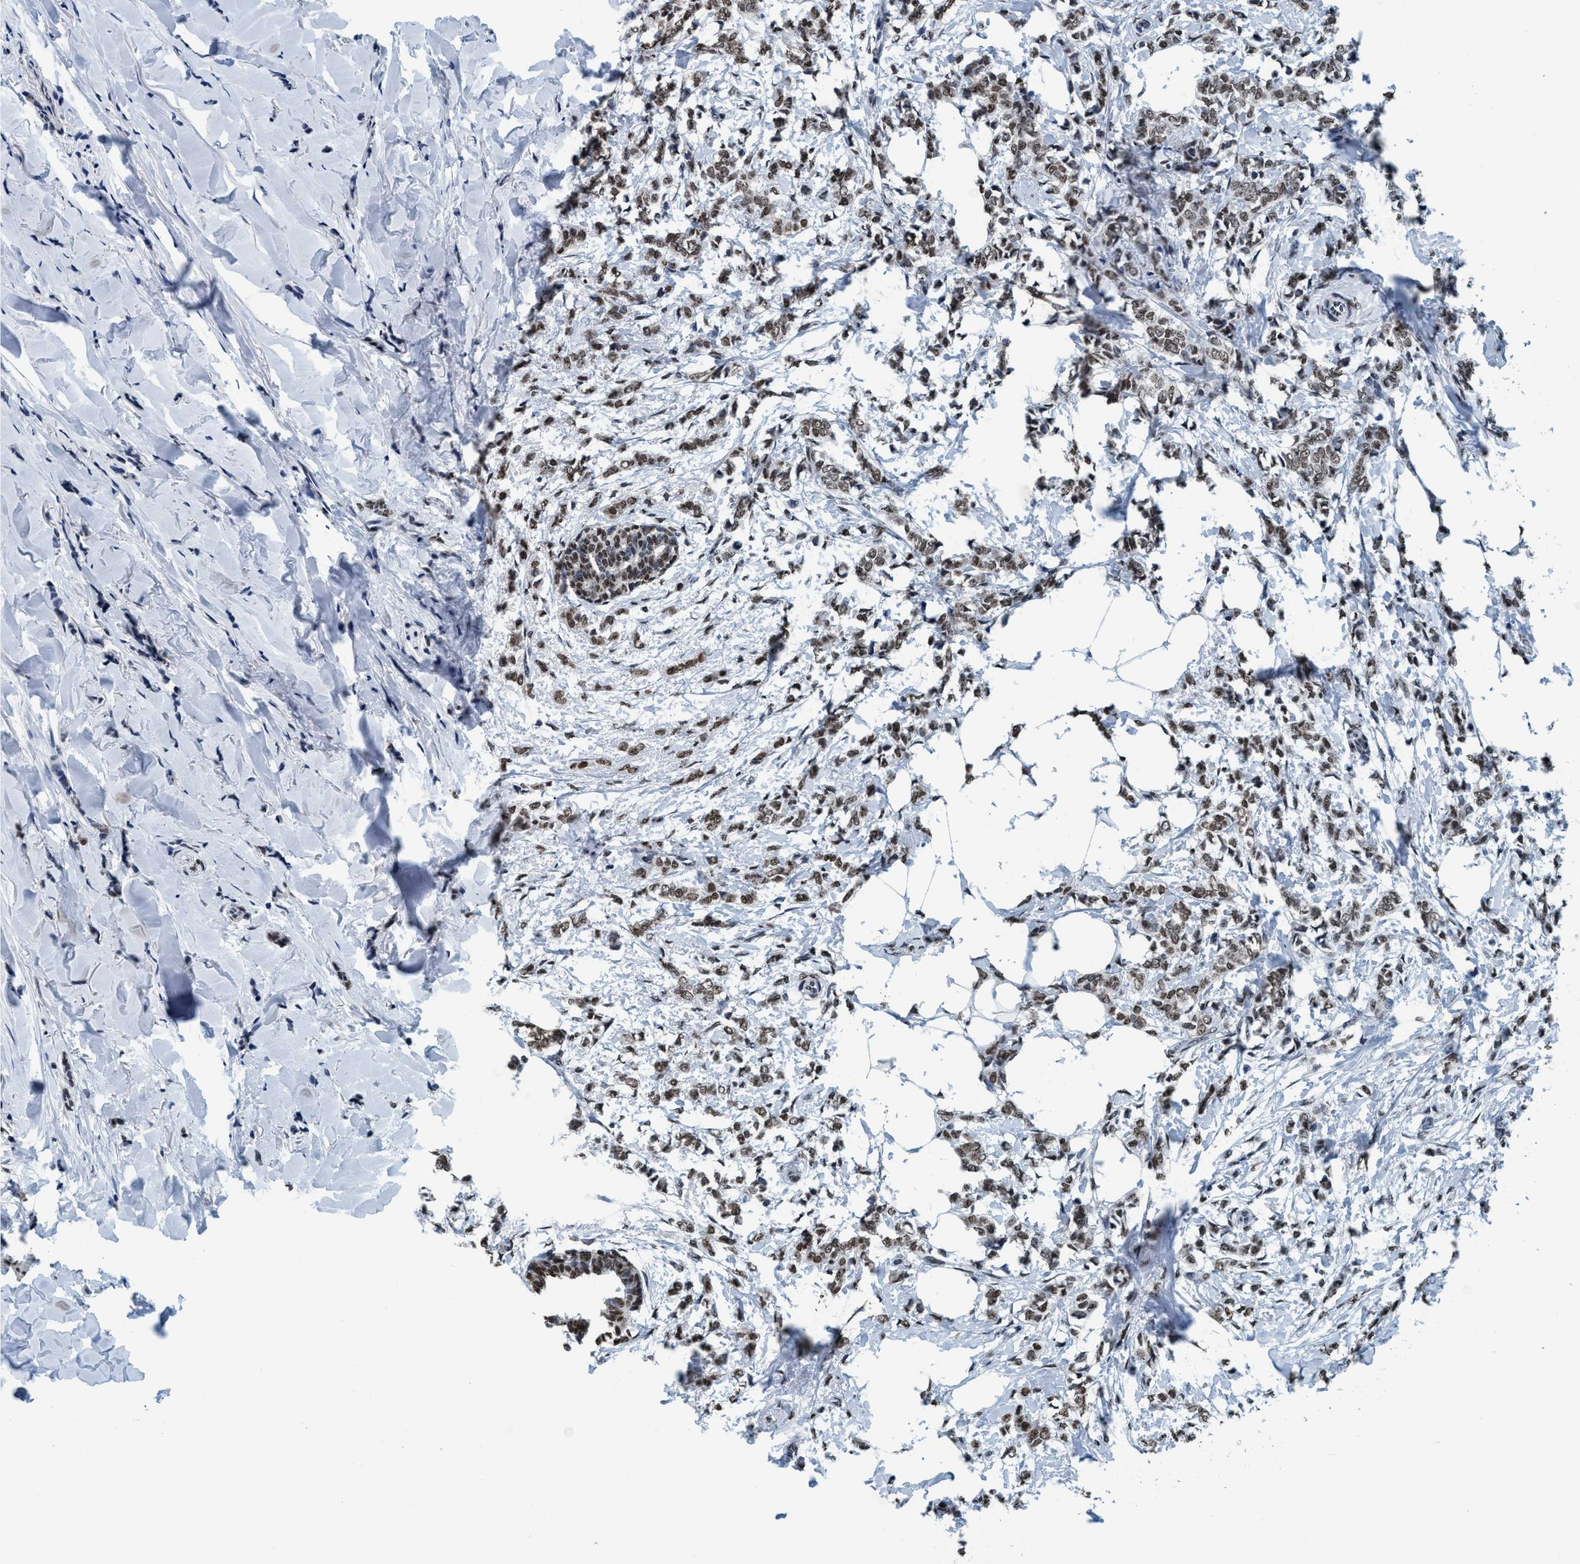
{"staining": {"intensity": "weak", "quantity": ">75%", "location": "nuclear"}, "tissue": "breast cancer", "cell_type": "Tumor cells", "image_type": "cancer", "snomed": [{"axis": "morphology", "description": "Lobular carcinoma, in situ"}, {"axis": "morphology", "description": "Lobular carcinoma"}, {"axis": "topography", "description": "Breast"}], "caption": "This image shows breast cancer (lobular carcinoma) stained with immunohistochemistry to label a protein in brown. The nuclear of tumor cells show weak positivity for the protein. Nuclei are counter-stained blue.", "gene": "CCNE2", "patient": {"sex": "female", "age": 41}}